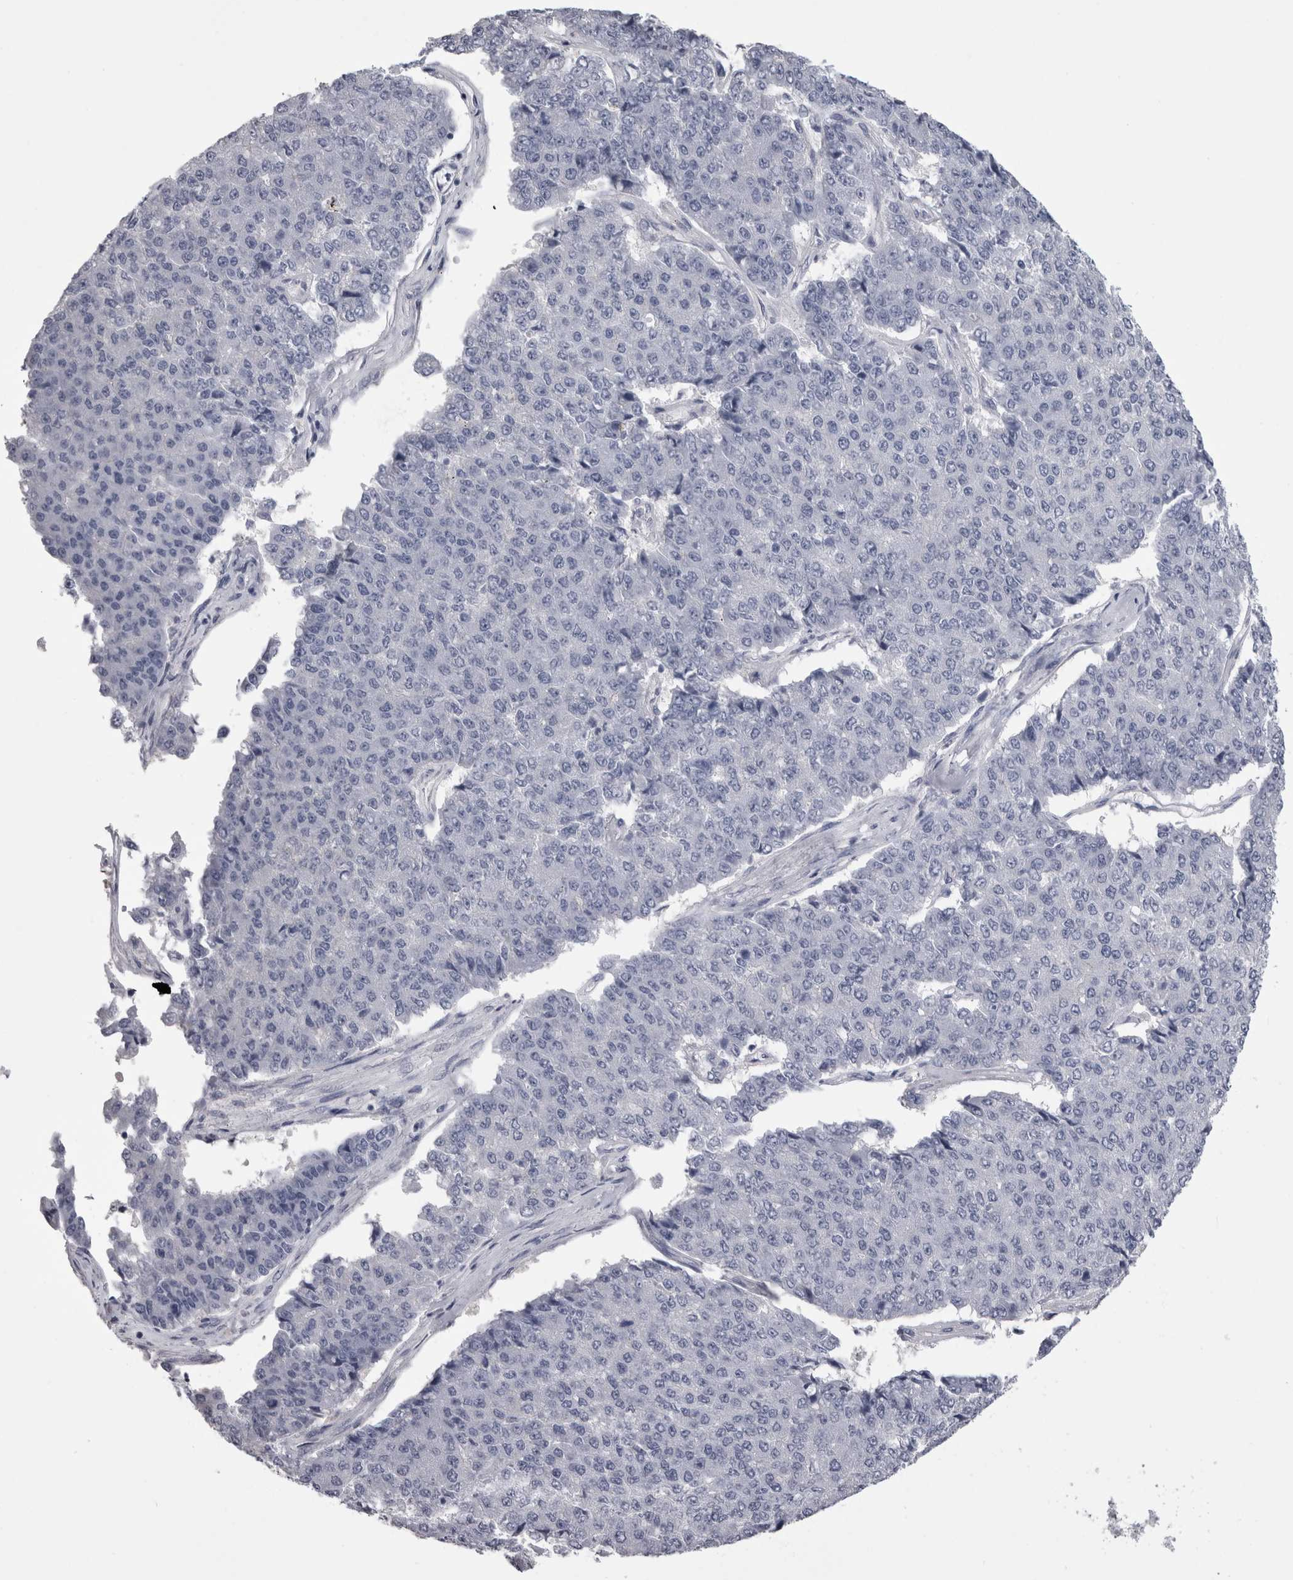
{"staining": {"intensity": "negative", "quantity": "none", "location": "none"}, "tissue": "pancreatic cancer", "cell_type": "Tumor cells", "image_type": "cancer", "snomed": [{"axis": "morphology", "description": "Adenocarcinoma, NOS"}, {"axis": "topography", "description": "Pancreas"}], "caption": "Immunohistochemical staining of human pancreatic cancer (adenocarcinoma) displays no significant staining in tumor cells.", "gene": "AFMID", "patient": {"sex": "male", "age": 50}}